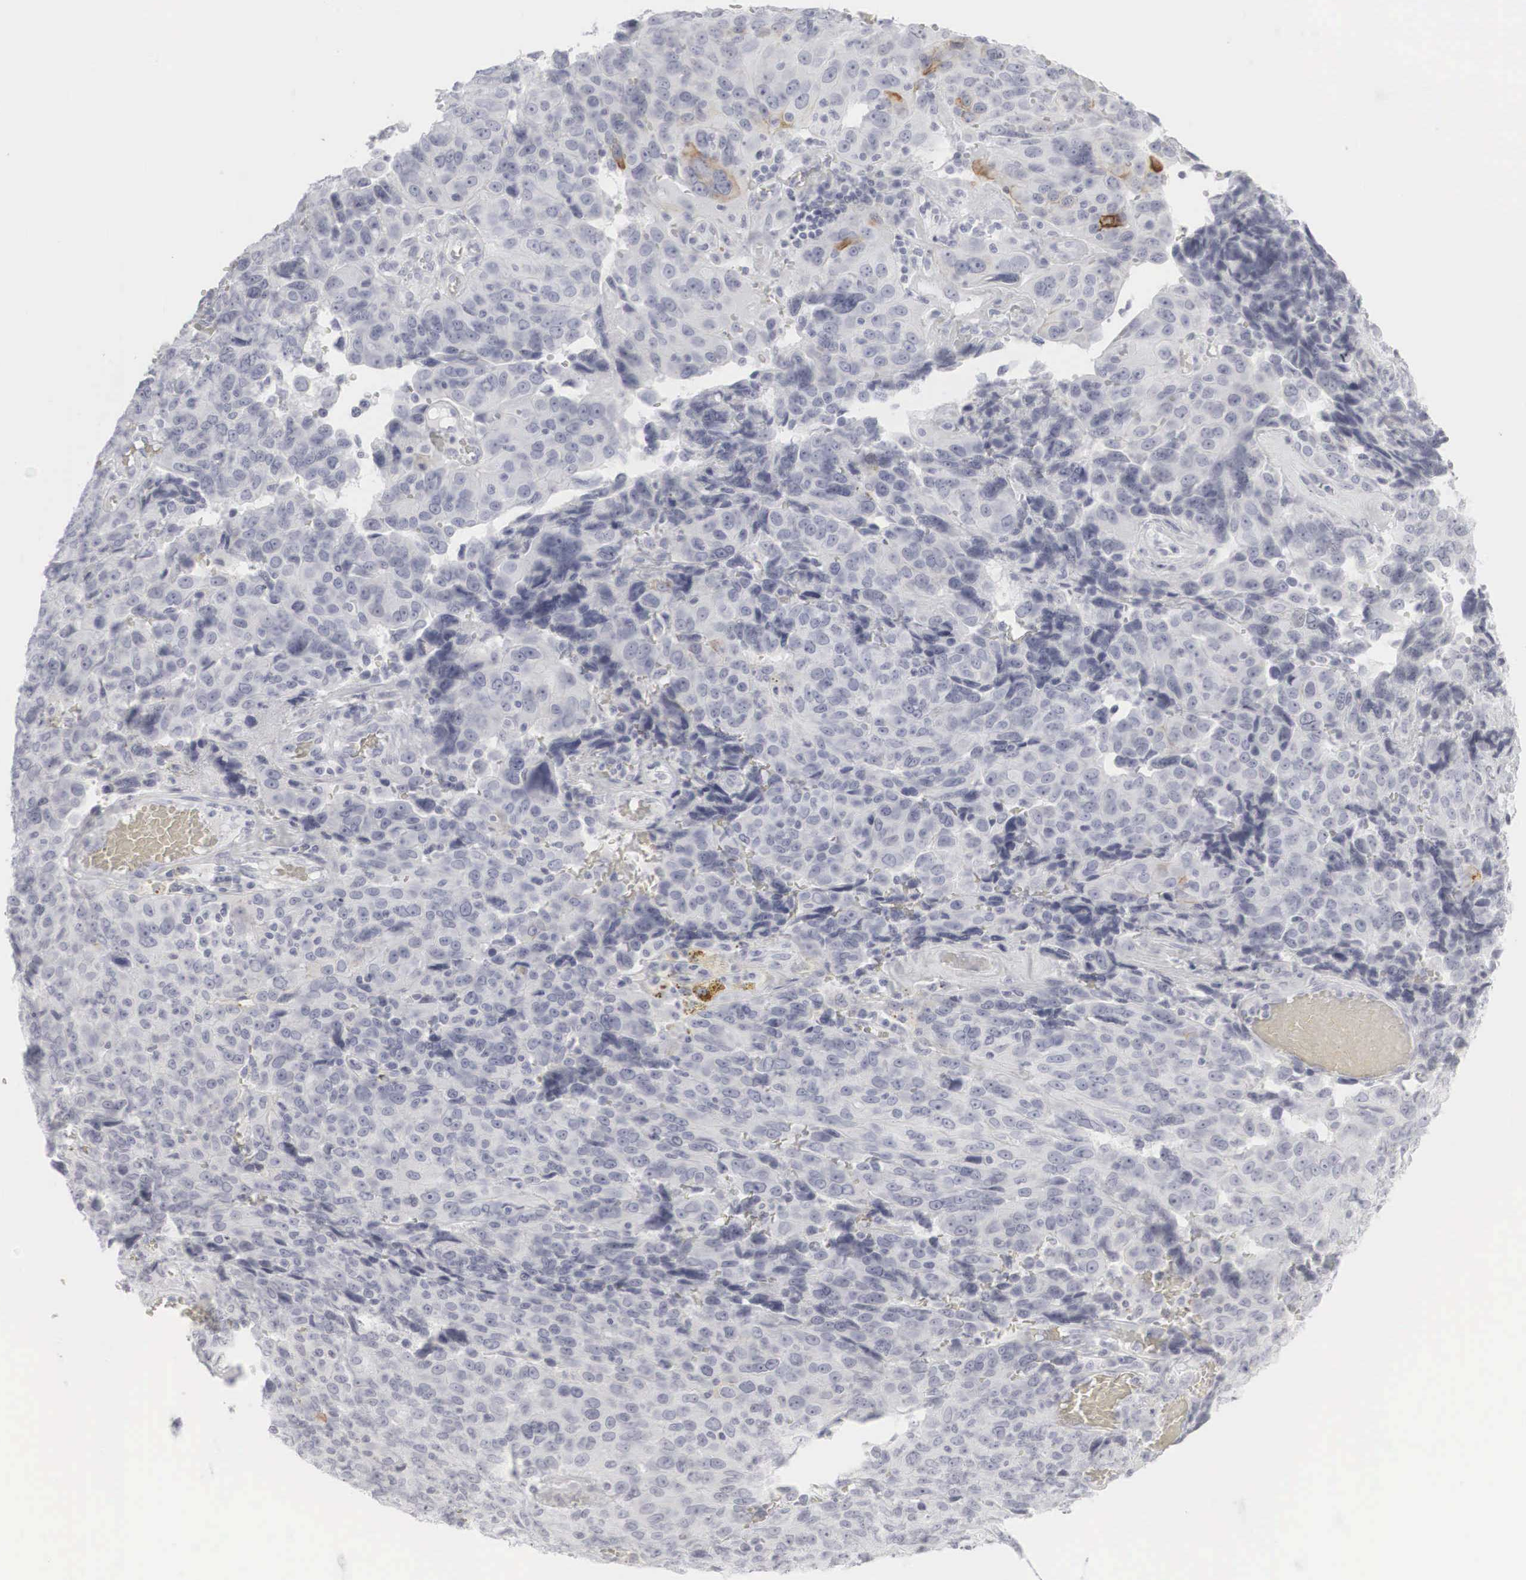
{"staining": {"intensity": "strong", "quantity": "<25%", "location": "cytoplasmic/membranous"}, "tissue": "ovarian cancer", "cell_type": "Tumor cells", "image_type": "cancer", "snomed": [{"axis": "morphology", "description": "Carcinoma, endometroid"}, {"axis": "topography", "description": "Ovary"}], "caption": "The micrograph exhibits immunohistochemical staining of endometroid carcinoma (ovarian). There is strong cytoplasmic/membranous staining is seen in about <25% of tumor cells.", "gene": "KRT14", "patient": {"sex": "female", "age": 75}}